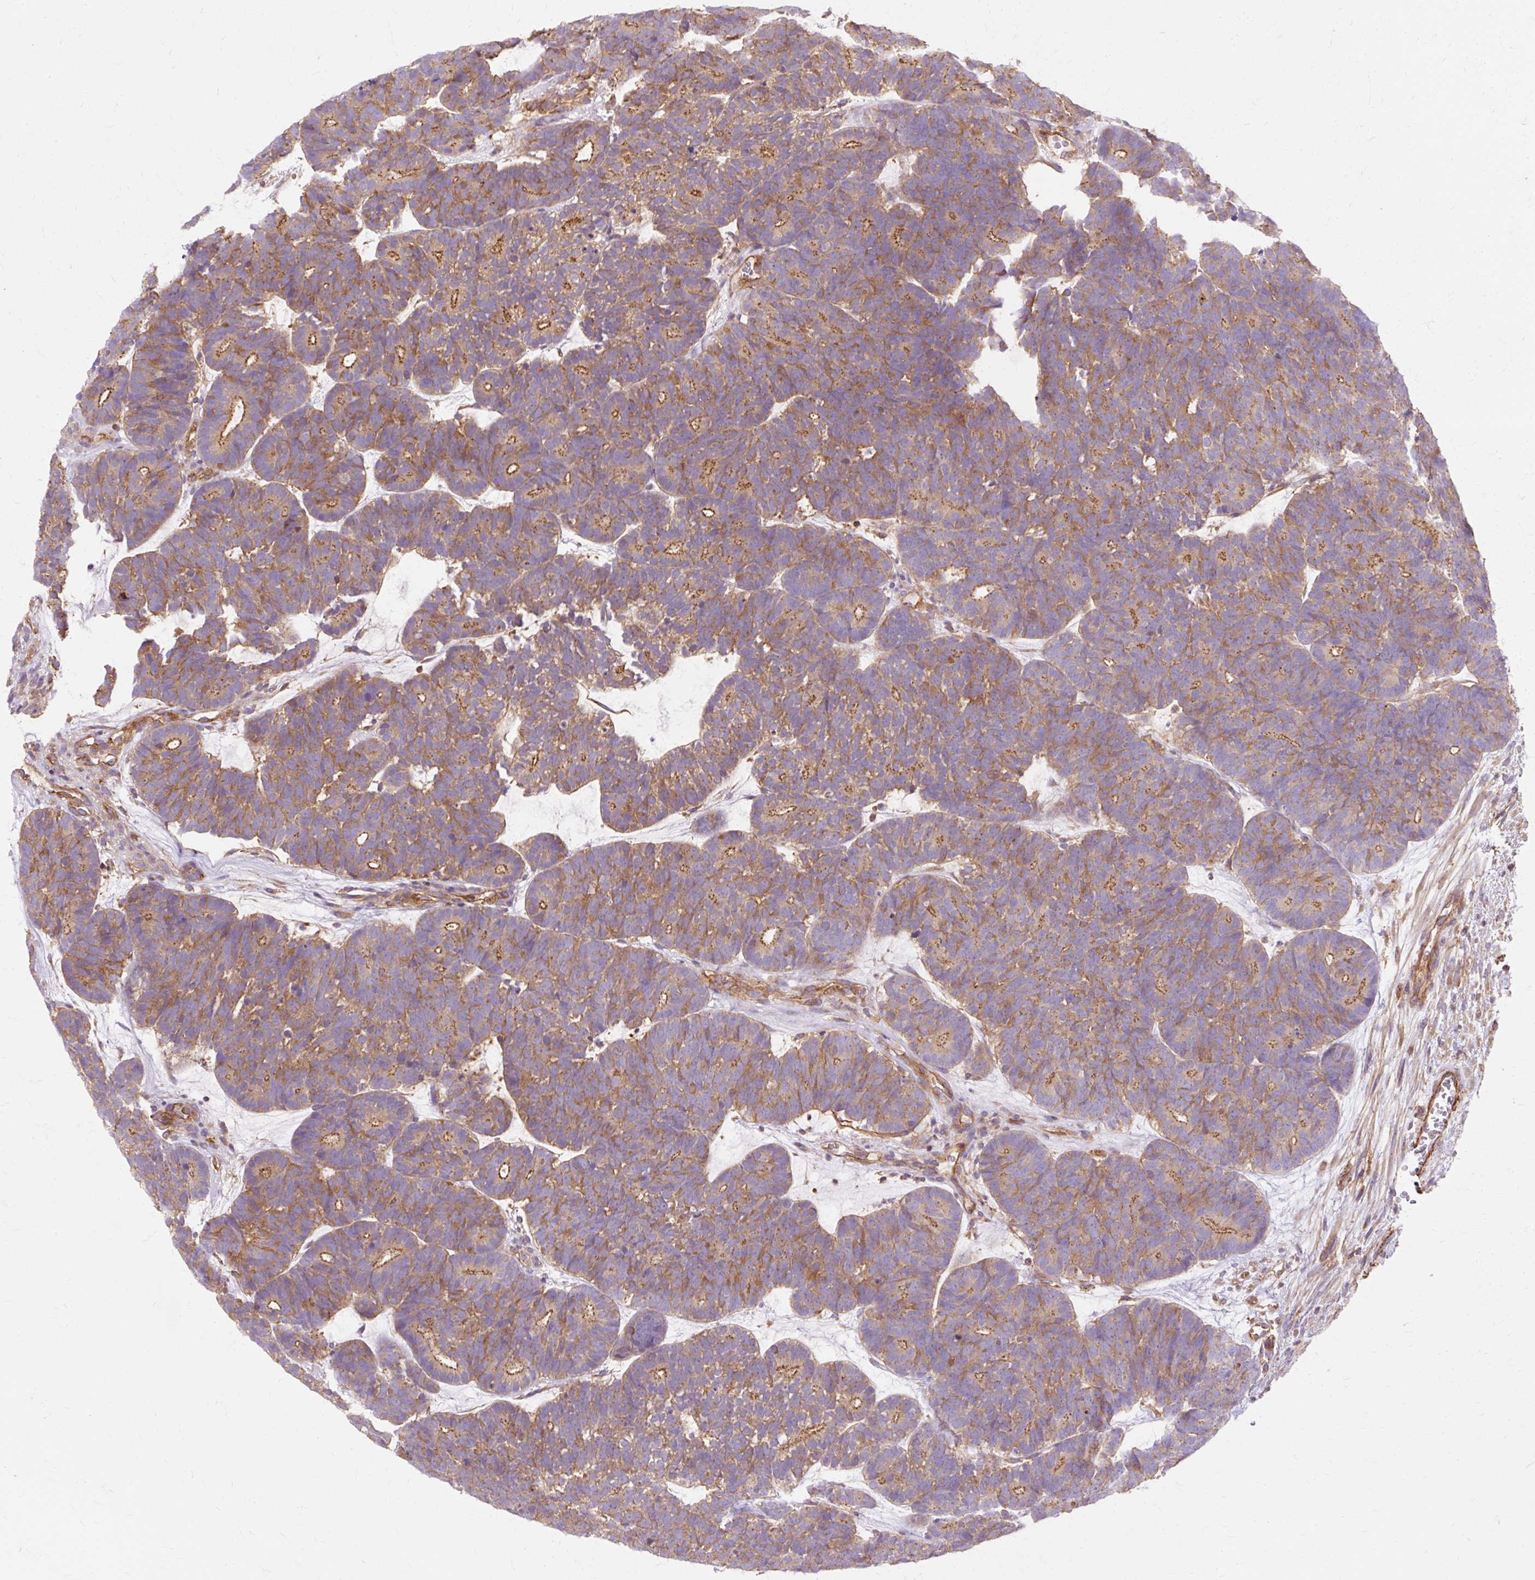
{"staining": {"intensity": "moderate", "quantity": ">75%", "location": "cytoplasmic/membranous"}, "tissue": "head and neck cancer", "cell_type": "Tumor cells", "image_type": "cancer", "snomed": [{"axis": "morphology", "description": "Adenocarcinoma, NOS"}, {"axis": "topography", "description": "Head-Neck"}], "caption": "About >75% of tumor cells in human head and neck cancer (adenocarcinoma) exhibit moderate cytoplasmic/membranous protein expression as visualized by brown immunohistochemical staining.", "gene": "TBC1D2B", "patient": {"sex": "female", "age": 81}}